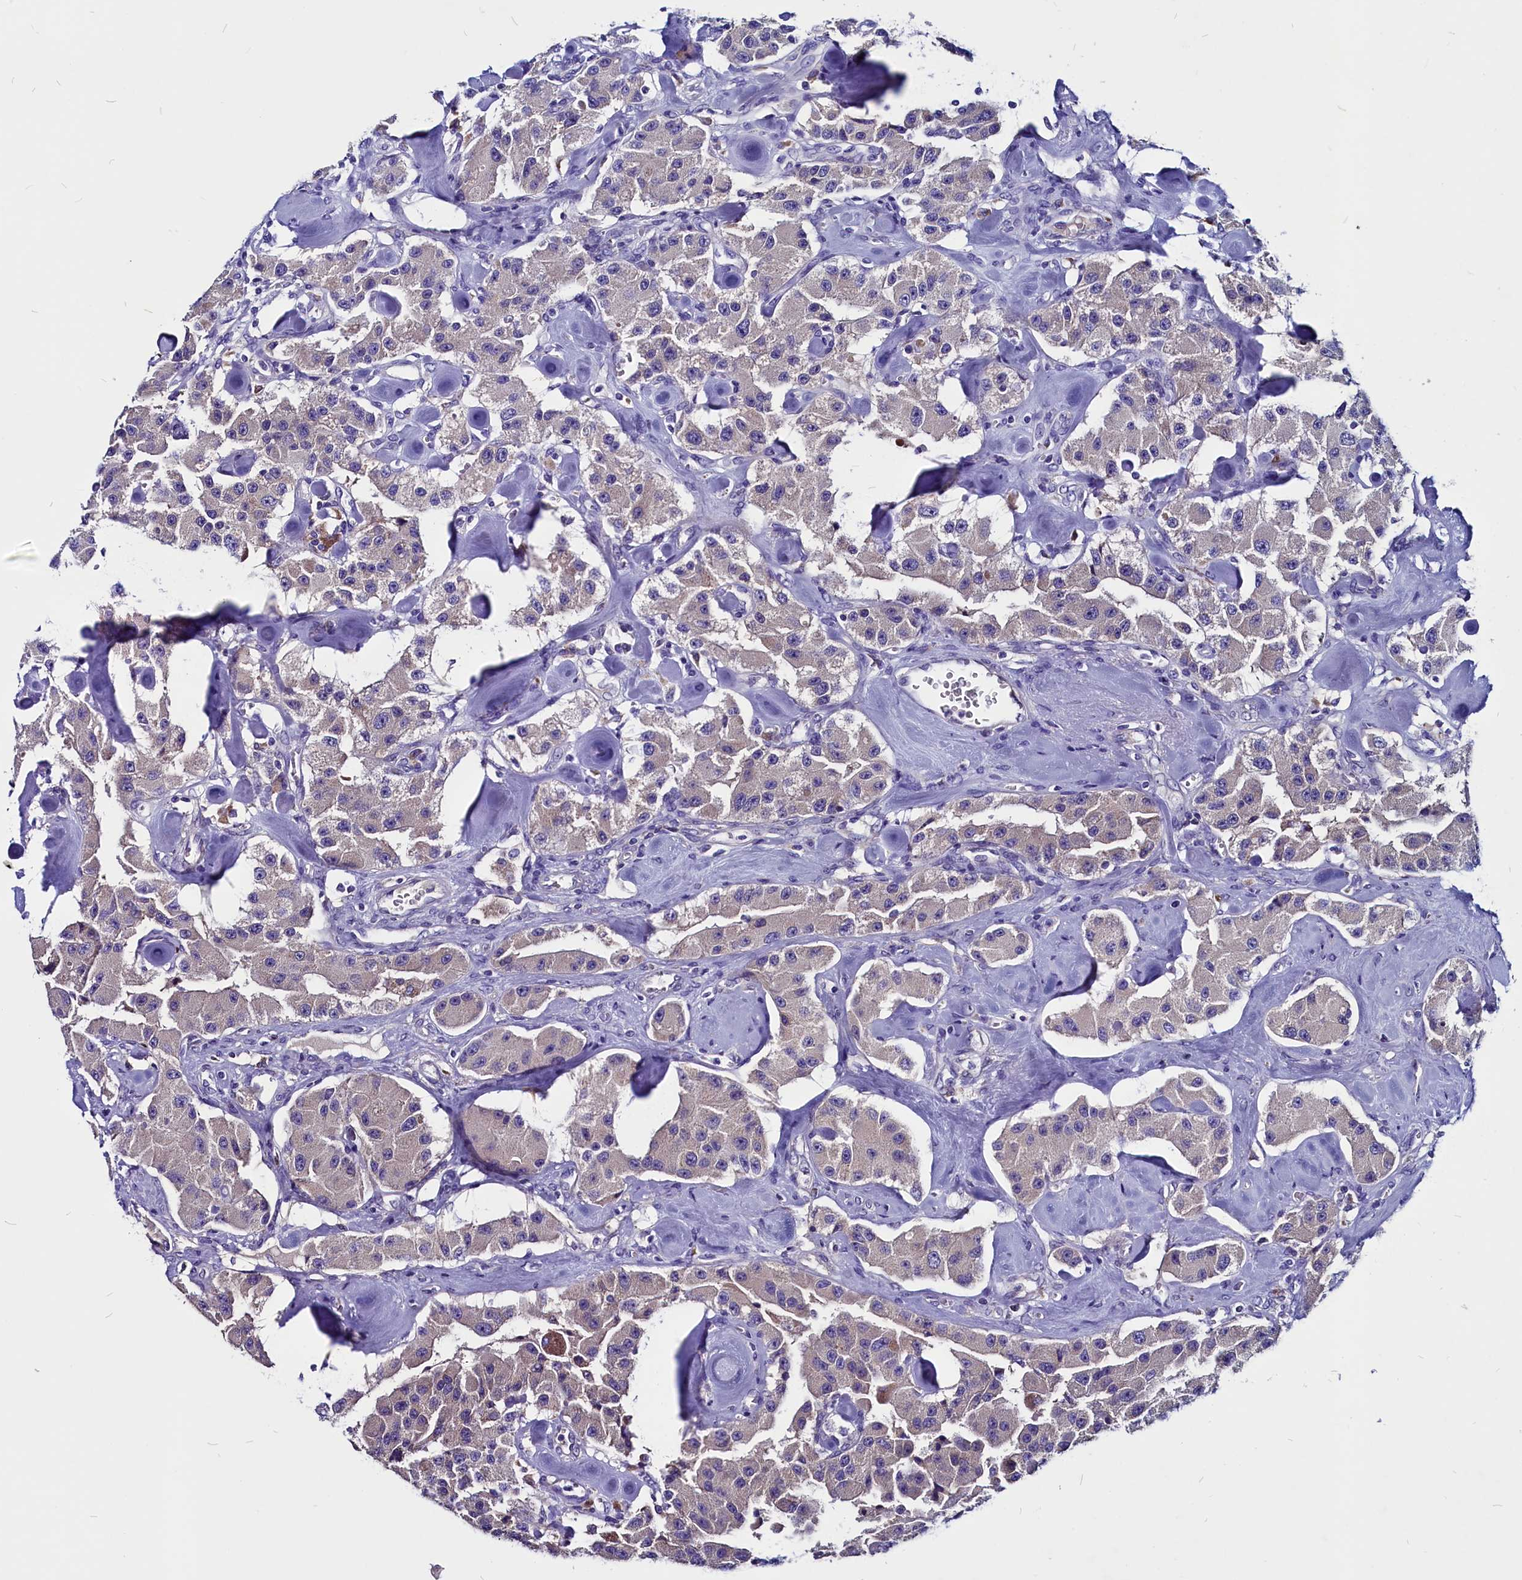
{"staining": {"intensity": "negative", "quantity": "none", "location": "none"}, "tissue": "carcinoid", "cell_type": "Tumor cells", "image_type": "cancer", "snomed": [{"axis": "morphology", "description": "Carcinoid, malignant, NOS"}, {"axis": "topography", "description": "Pancreas"}], "caption": "DAB immunohistochemical staining of carcinoid demonstrates no significant positivity in tumor cells.", "gene": "CCBE1", "patient": {"sex": "male", "age": 41}}